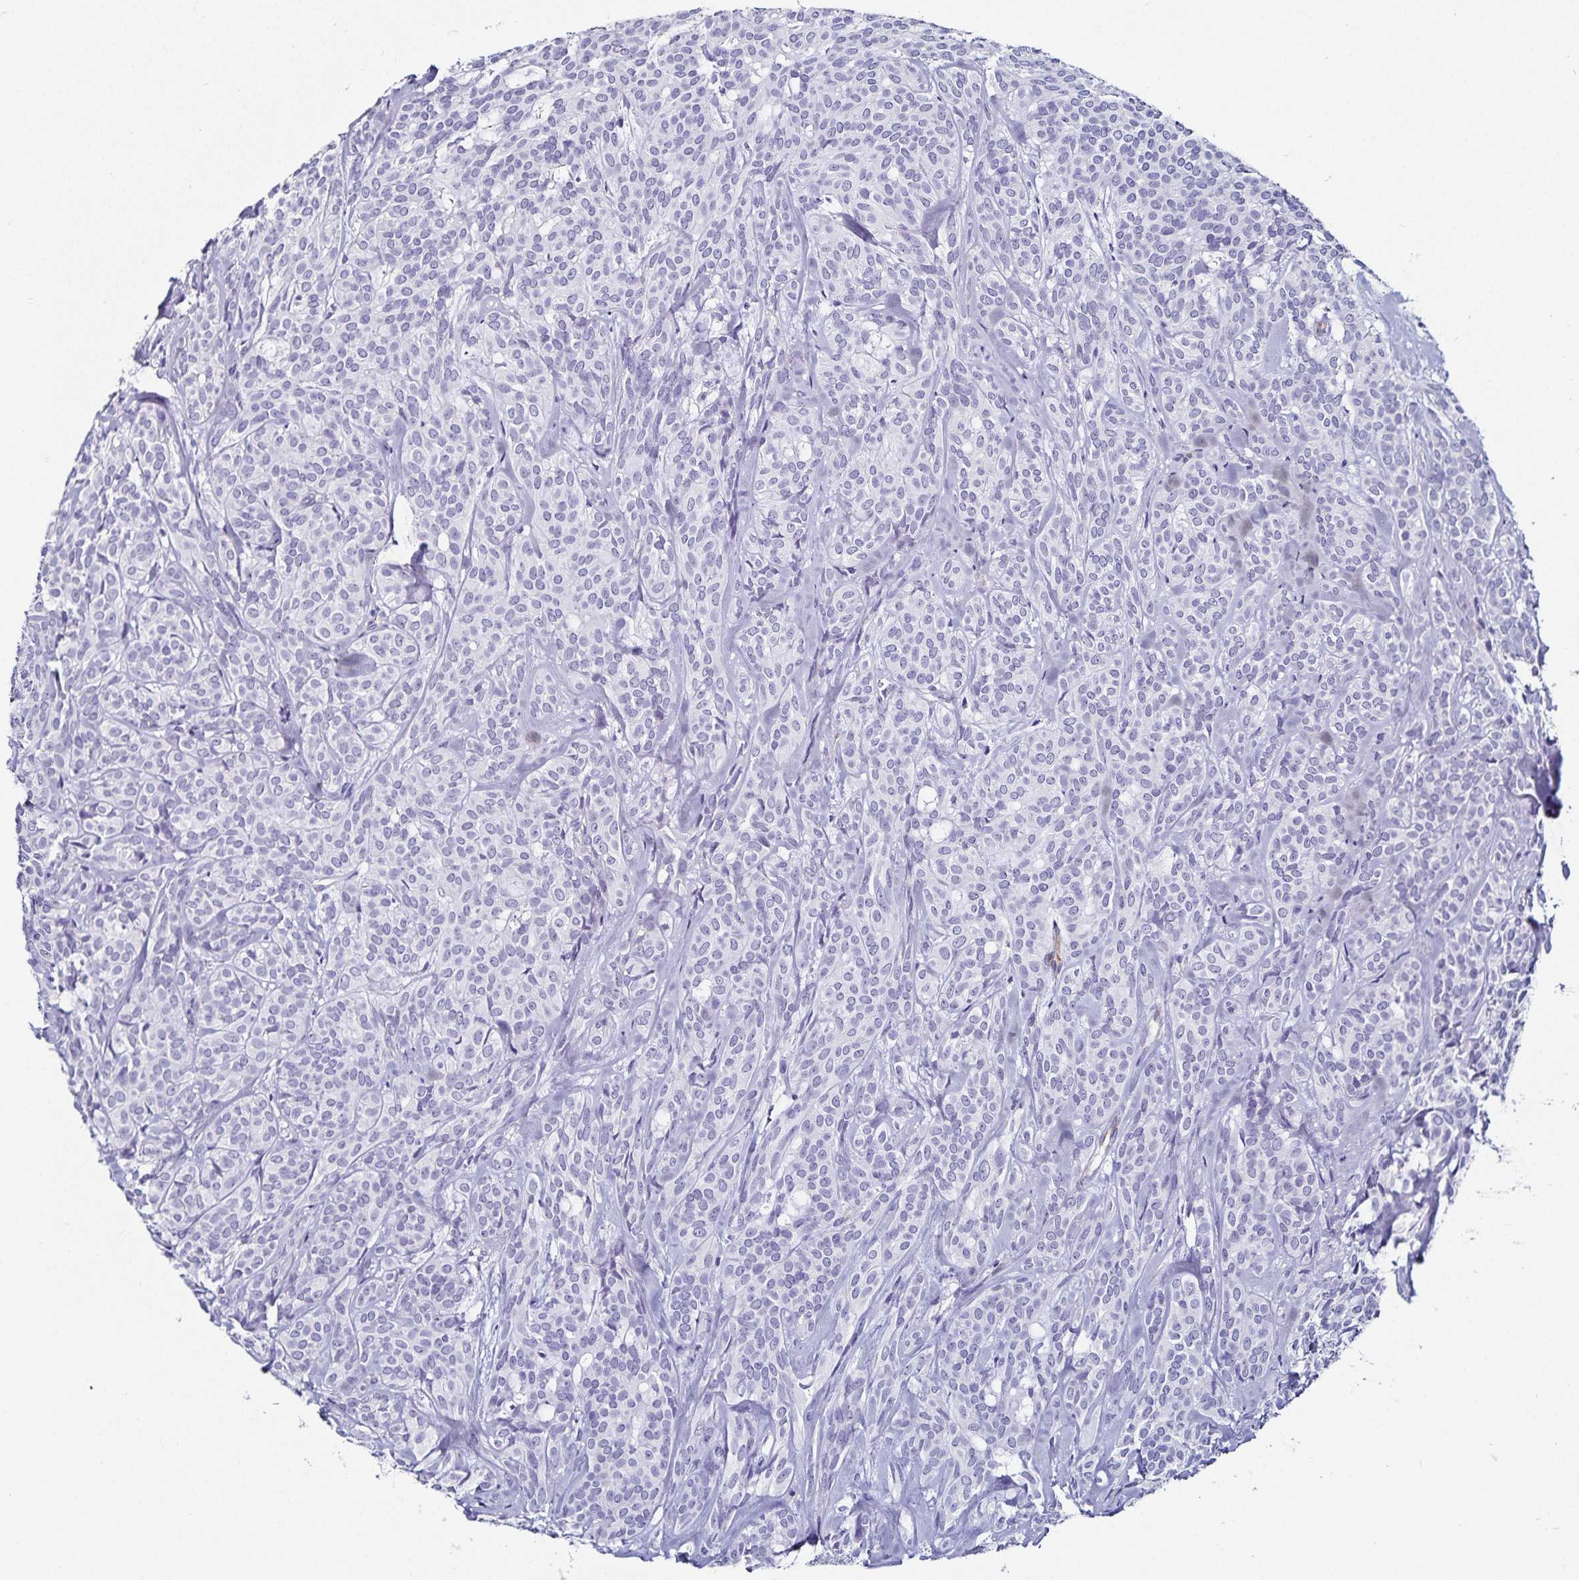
{"staining": {"intensity": "negative", "quantity": "none", "location": "none"}, "tissue": "head and neck cancer", "cell_type": "Tumor cells", "image_type": "cancer", "snomed": [{"axis": "morphology", "description": "Adenocarcinoma, NOS"}, {"axis": "topography", "description": "Head-Neck"}], "caption": "DAB immunohistochemical staining of adenocarcinoma (head and neck) displays no significant positivity in tumor cells.", "gene": "TSPAN7", "patient": {"sex": "female", "age": 57}}